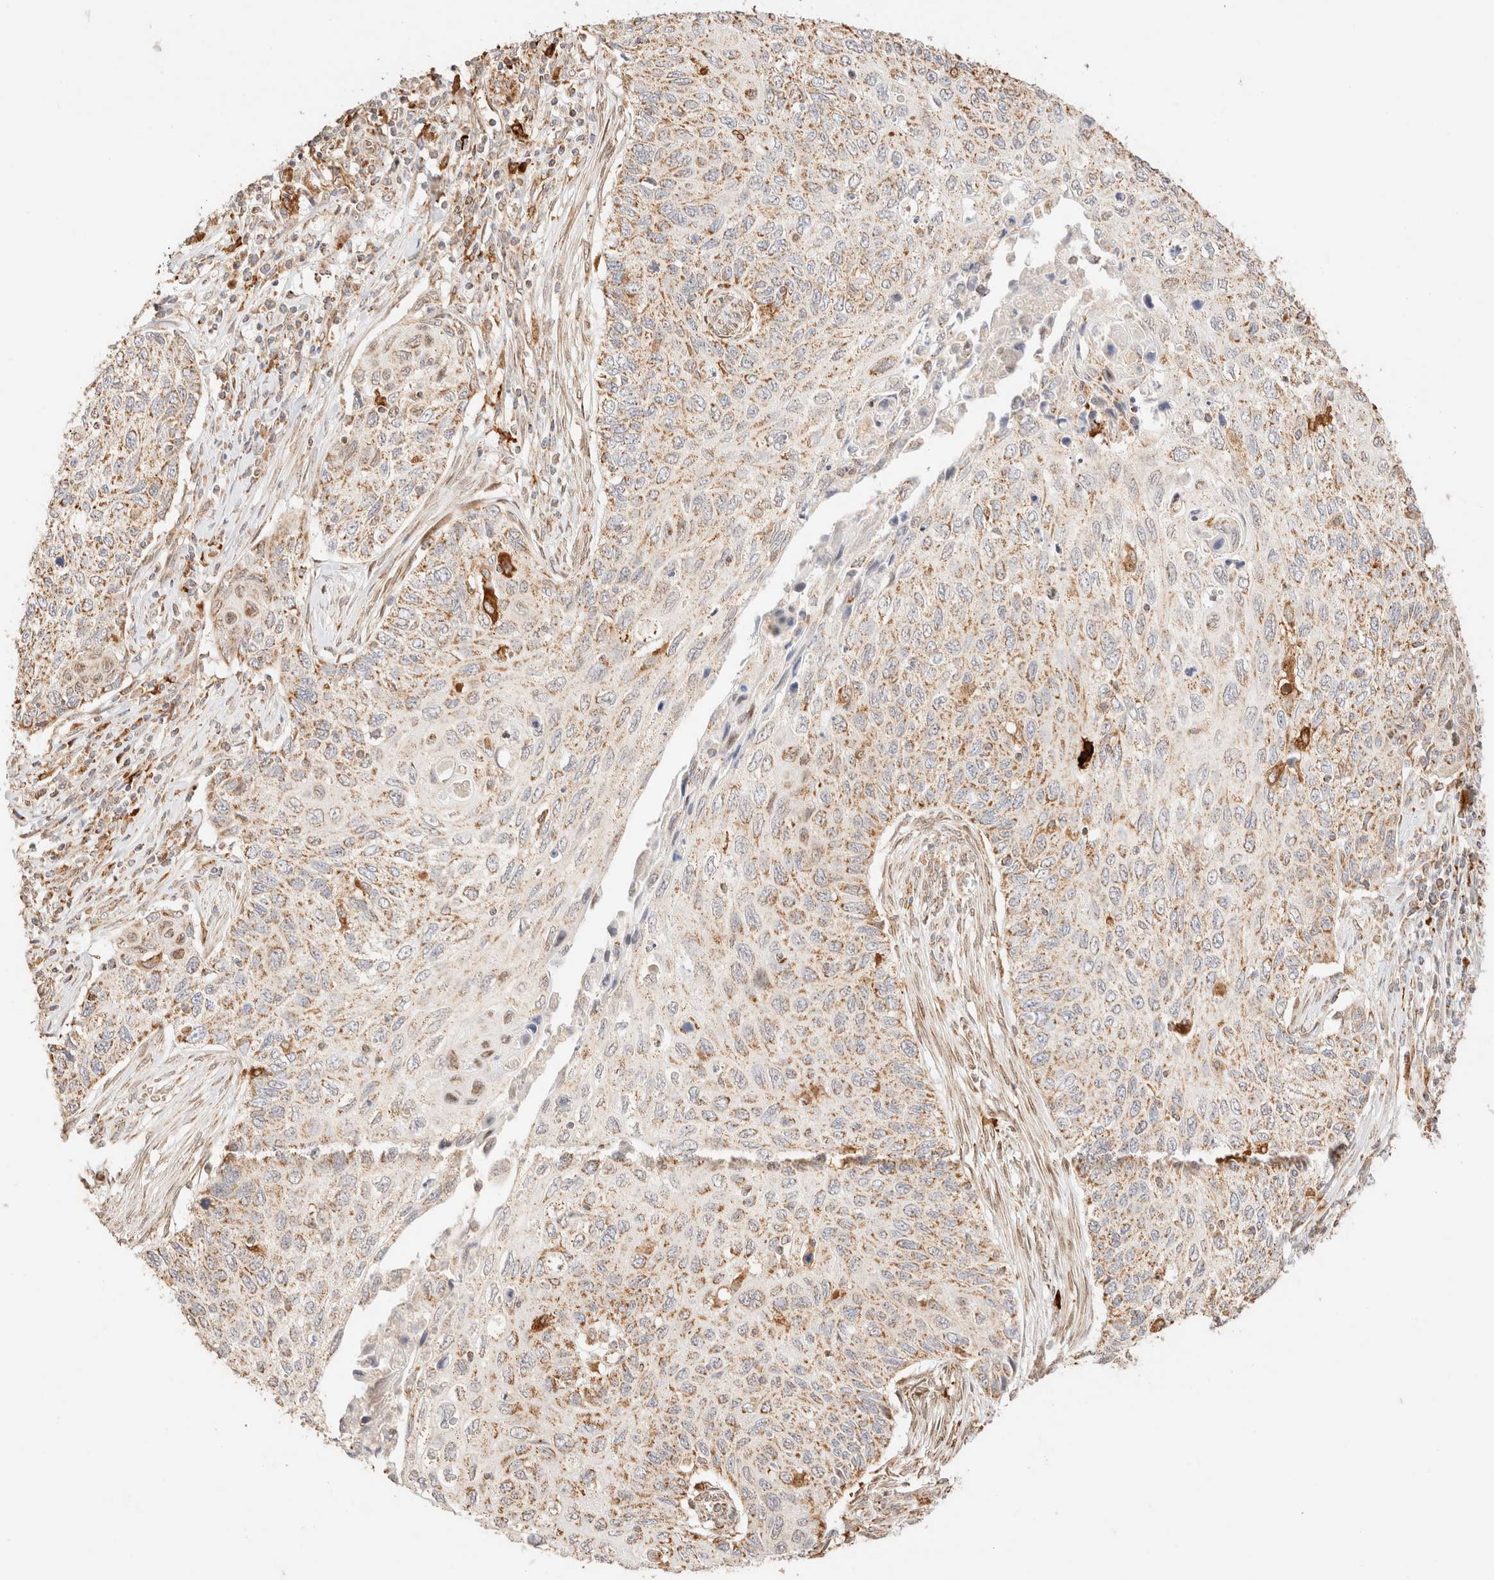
{"staining": {"intensity": "weak", "quantity": ">75%", "location": "cytoplasmic/membranous"}, "tissue": "cervical cancer", "cell_type": "Tumor cells", "image_type": "cancer", "snomed": [{"axis": "morphology", "description": "Squamous cell carcinoma, NOS"}, {"axis": "topography", "description": "Cervix"}], "caption": "Brown immunohistochemical staining in squamous cell carcinoma (cervical) displays weak cytoplasmic/membranous positivity in about >75% of tumor cells.", "gene": "TACO1", "patient": {"sex": "female", "age": 70}}